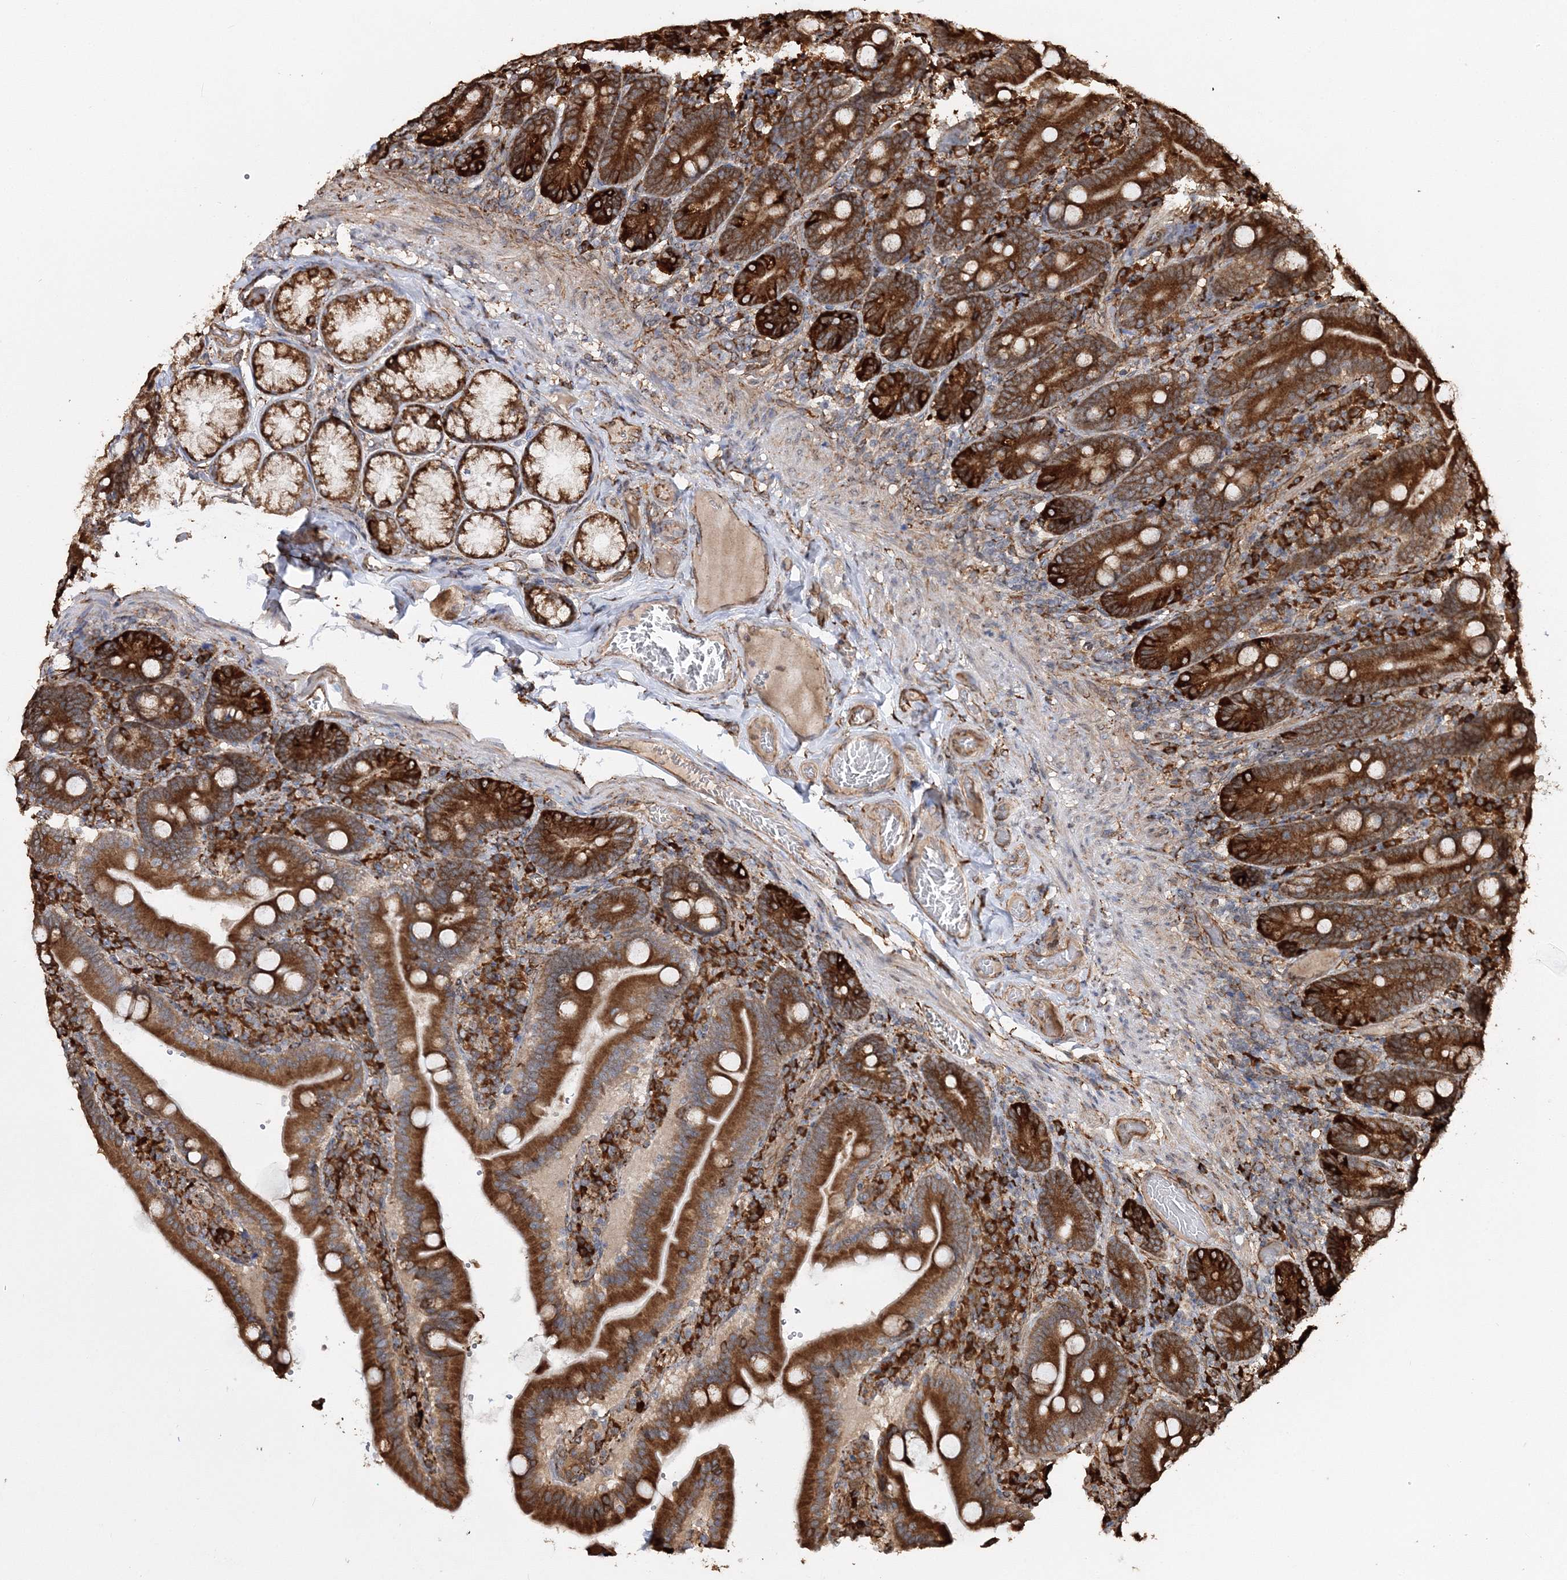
{"staining": {"intensity": "strong", "quantity": ">75%", "location": "cytoplasmic/membranous"}, "tissue": "duodenum", "cell_type": "Glandular cells", "image_type": "normal", "snomed": [{"axis": "morphology", "description": "Normal tissue, NOS"}, {"axis": "topography", "description": "Duodenum"}], "caption": "IHC staining of unremarkable duodenum, which displays high levels of strong cytoplasmic/membranous staining in about >75% of glandular cells indicating strong cytoplasmic/membranous protein positivity. The staining was performed using DAB (brown) for protein detection and nuclei were counterstained in hematoxylin (blue).", "gene": "SCRN3", "patient": {"sex": "female", "age": 62}}